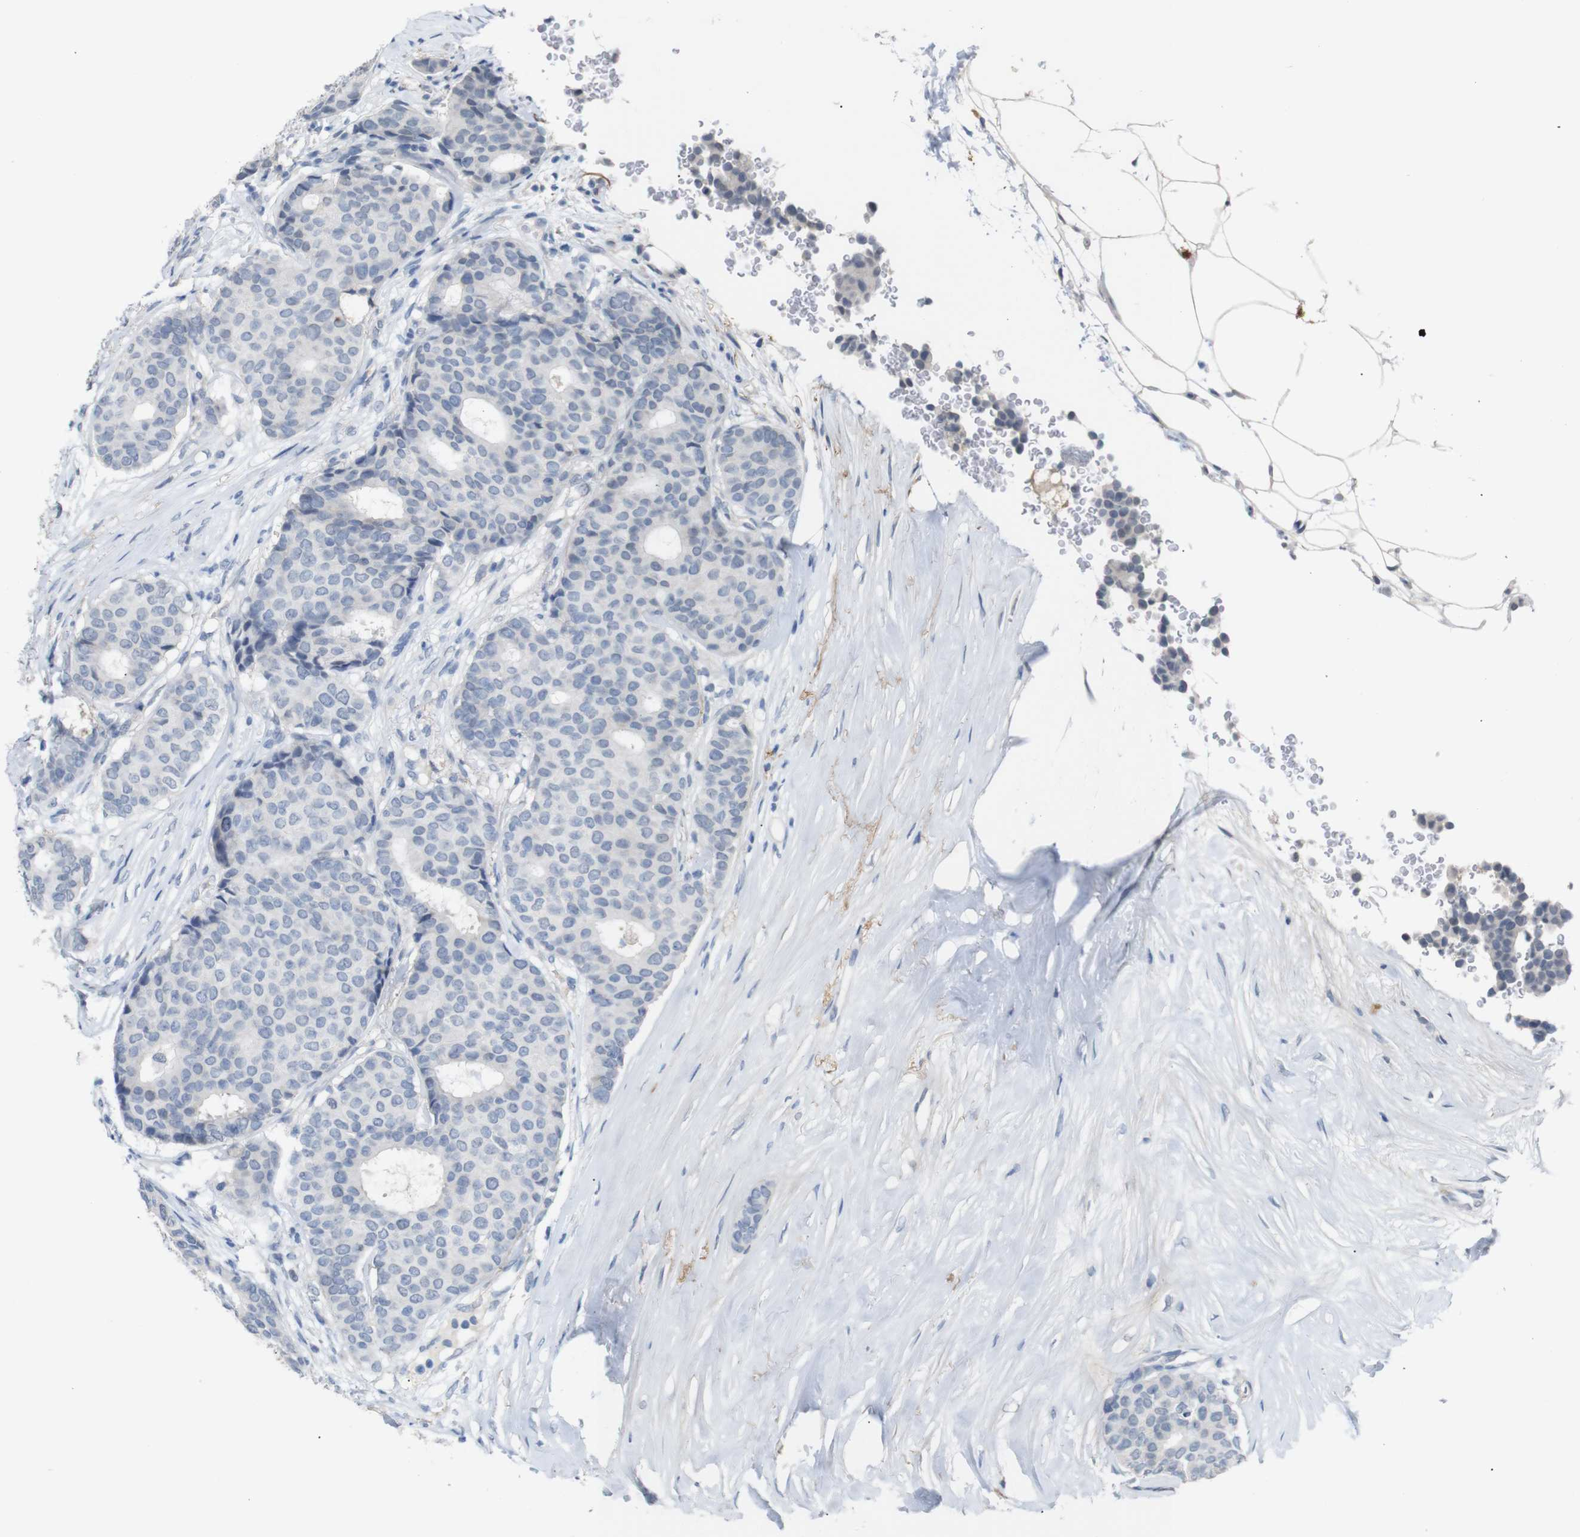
{"staining": {"intensity": "negative", "quantity": "none", "location": "none"}, "tissue": "breast cancer", "cell_type": "Tumor cells", "image_type": "cancer", "snomed": [{"axis": "morphology", "description": "Duct carcinoma"}, {"axis": "topography", "description": "Breast"}], "caption": "Photomicrograph shows no protein positivity in tumor cells of breast cancer (infiltrating ductal carcinoma) tissue. (DAB (3,3'-diaminobenzidine) IHC visualized using brightfield microscopy, high magnification).", "gene": "CHRM5", "patient": {"sex": "female", "age": 75}}